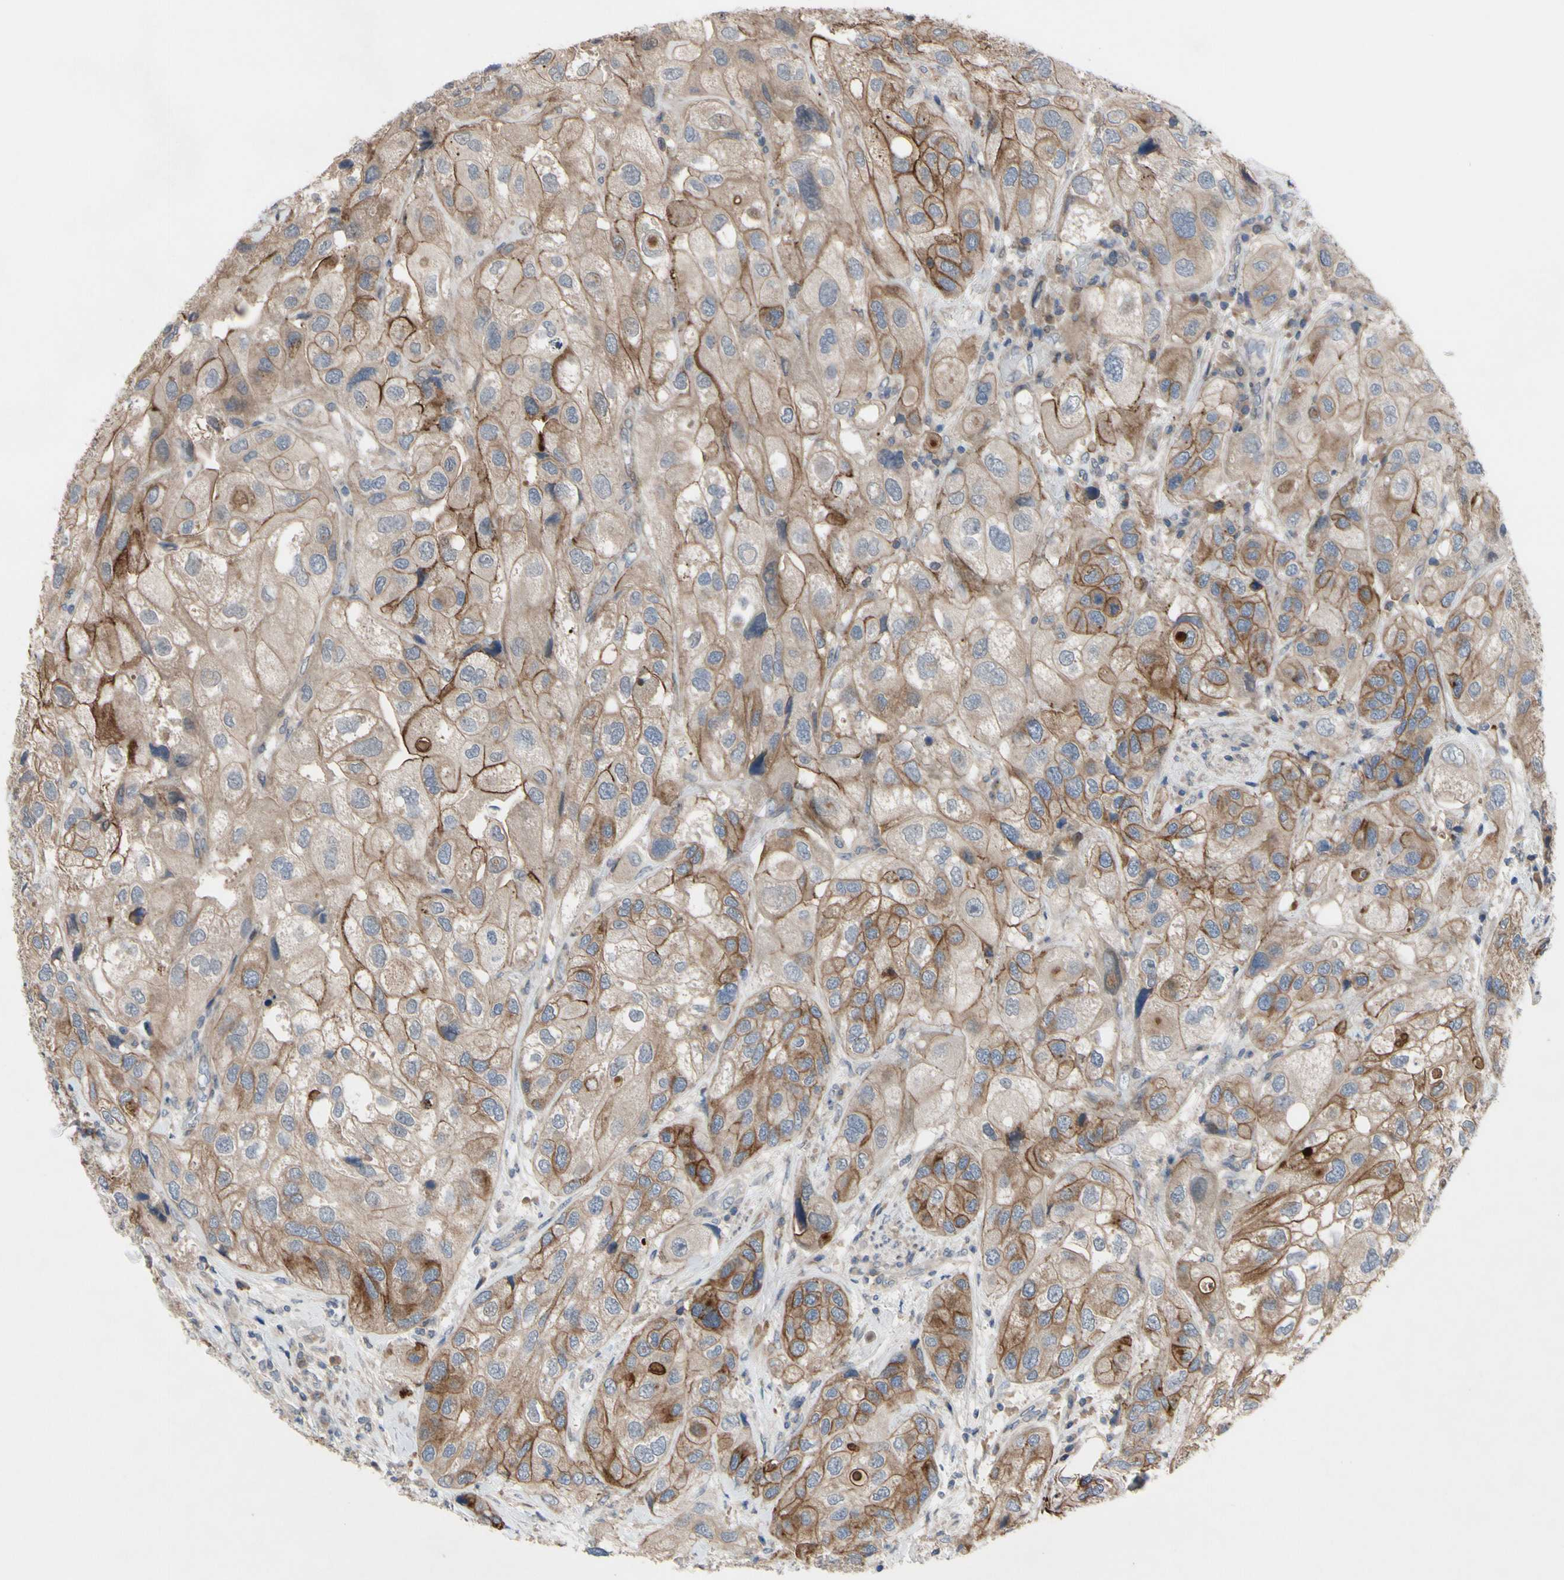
{"staining": {"intensity": "moderate", "quantity": ">75%", "location": "cytoplasmic/membranous"}, "tissue": "urothelial cancer", "cell_type": "Tumor cells", "image_type": "cancer", "snomed": [{"axis": "morphology", "description": "Urothelial carcinoma, High grade"}, {"axis": "topography", "description": "Urinary bladder"}], "caption": "This micrograph reveals high-grade urothelial carcinoma stained with immunohistochemistry to label a protein in brown. The cytoplasmic/membranous of tumor cells show moderate positivity for the protein. Nuclei are counter-stained blue.", "gene": "OAZ1", "patient": {"sex": "female", "age": 64}}